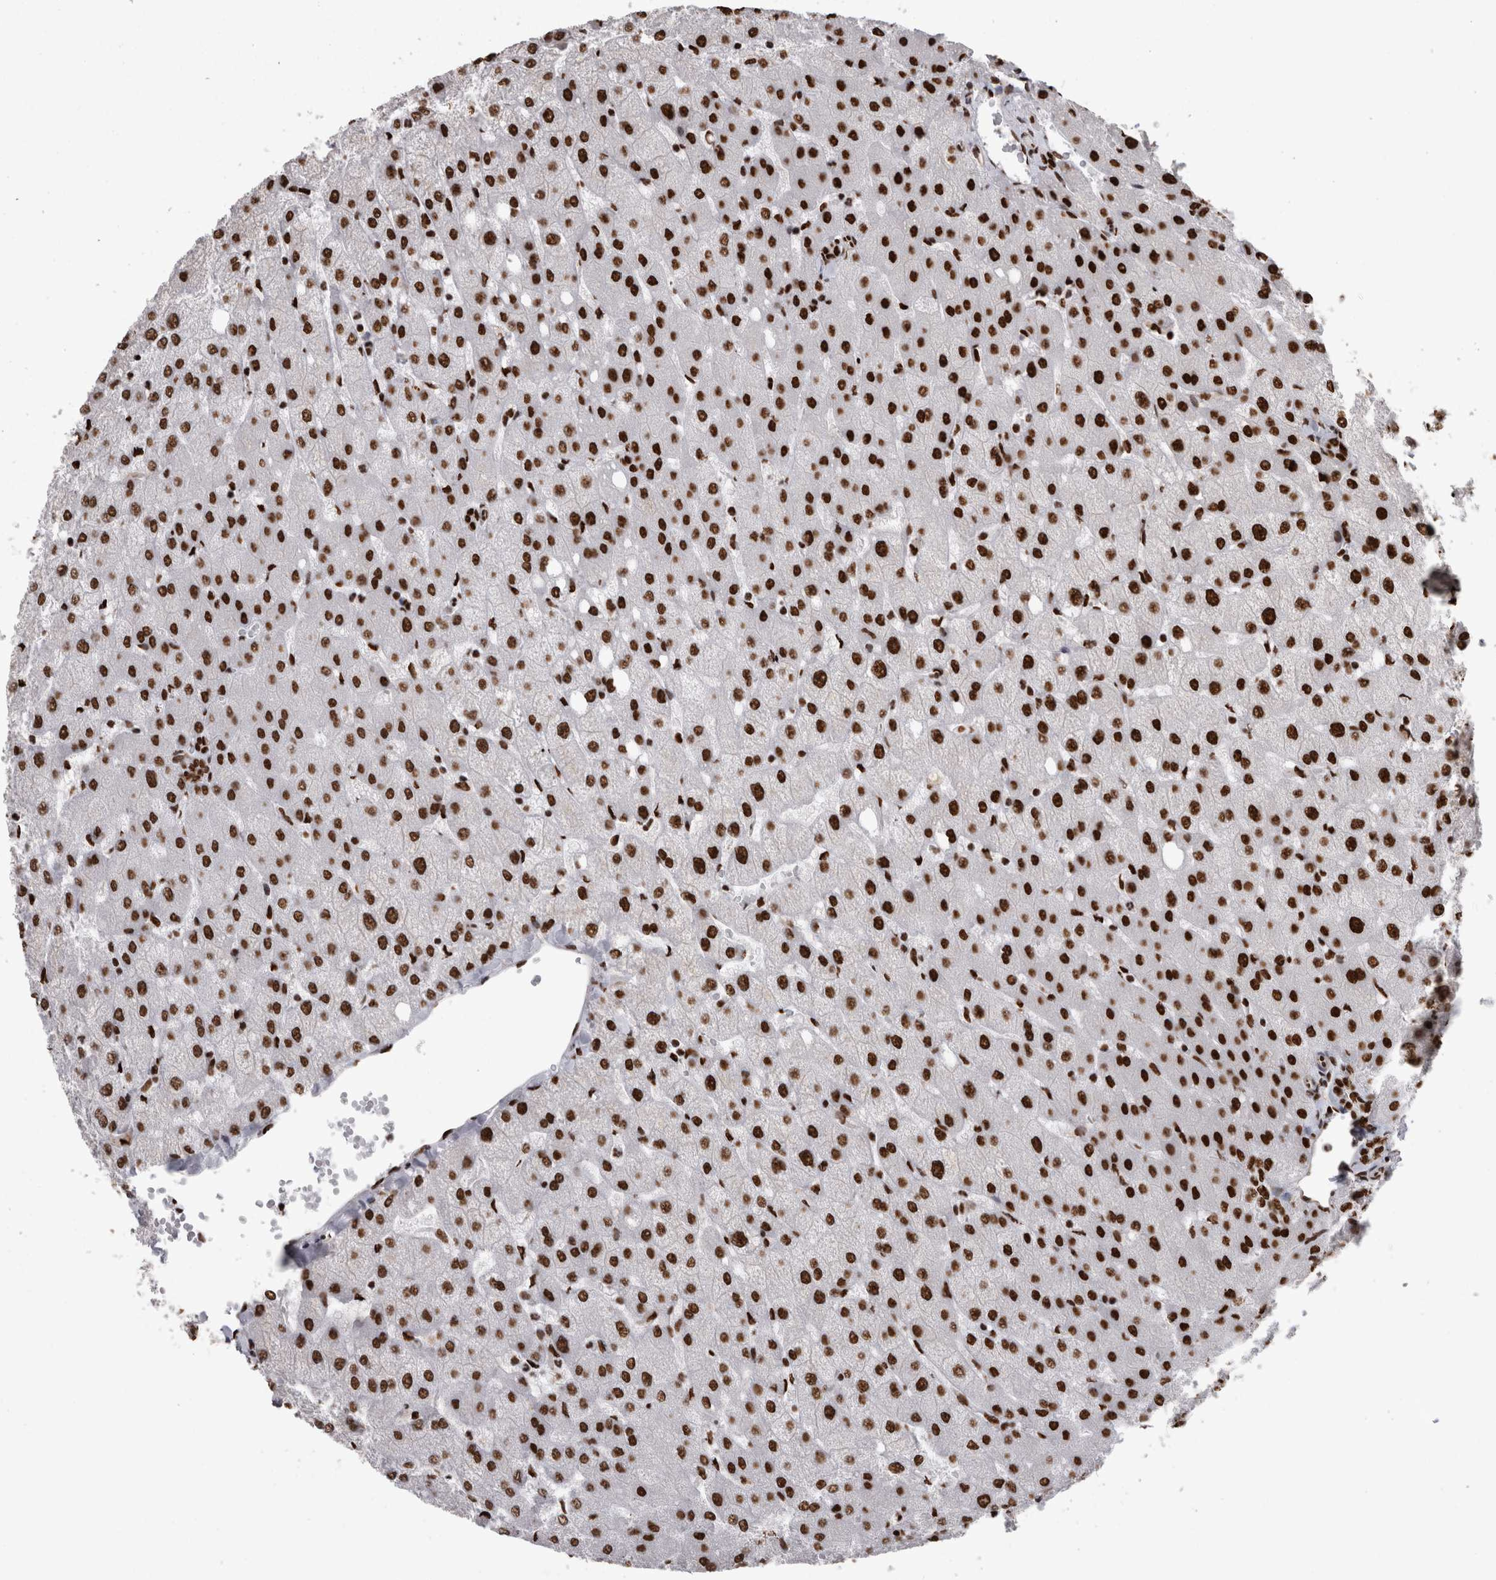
{"staining": {"intensity": "strong", "quantity": ">75%", "location": "nuclear"}, "tissue": "liver", "cell_type": "Cholangiocytes", "image_type": "normal", "snomed": [{"axis": "morphology", "description": "Normal tissue, NOS"}, {"axis": "topography", "description": "Liver"}], "caption": "An immunohistochemistry (IHC) micrograph of unremarkable tissue is shown. Protein staining in brown highlights strong nuclear positivity in liver within cholangiocytes.", "gene": "HNRNPM", "patient": {"sex": "female", "age": 54}}